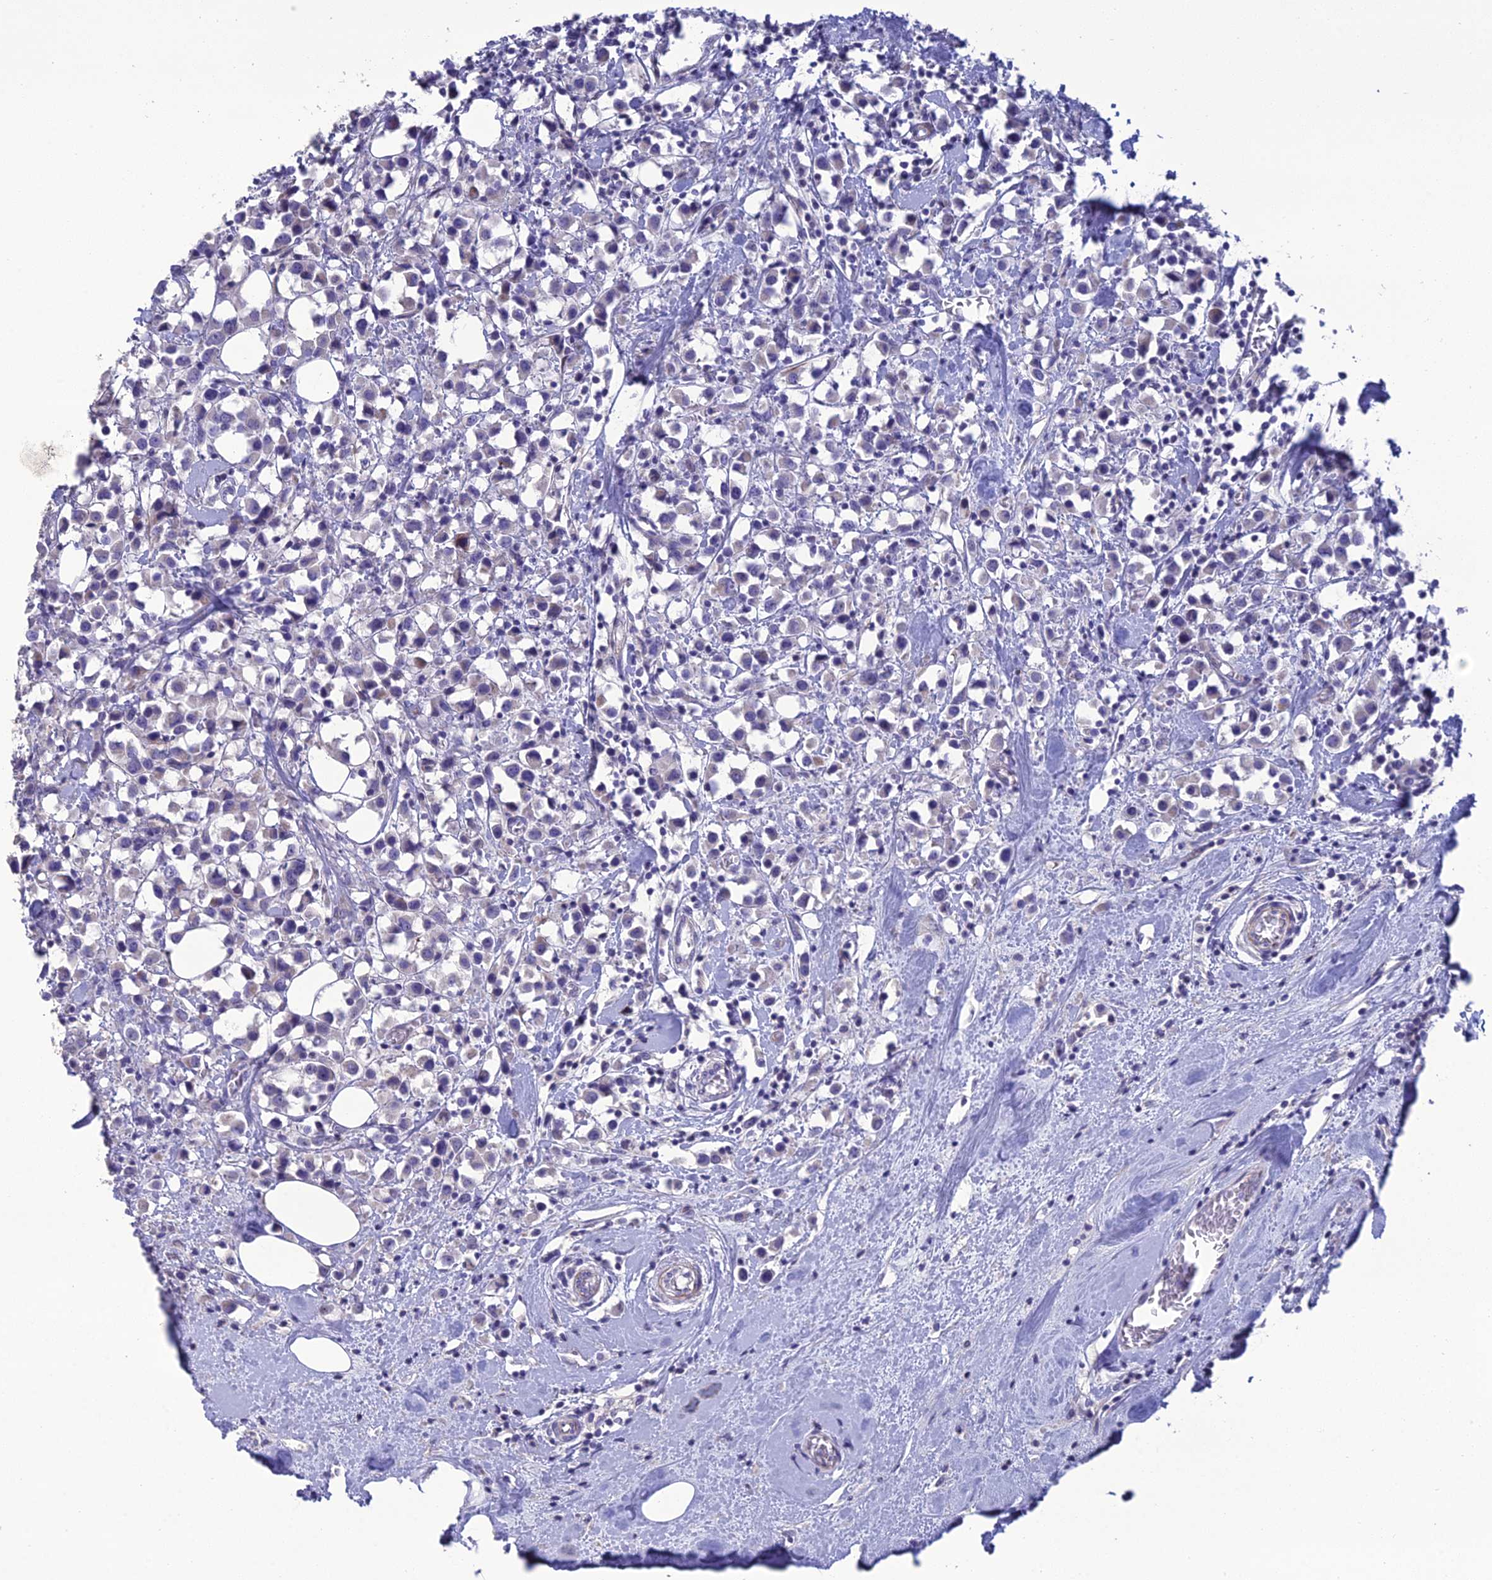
{"staining": {"intensity": "moderate", "quantity": "<25%", "location": "cytoplasmic/membranous"}, "tissue": "breast cancer", "cell_type": "Tumor cells", "image_type": "cancer", "snomed": [{"axis": "morphology", "description": "Duct carcinoma"}, {"axis": "topography", "description": "Breast"}], "caption": "Moderate cytoplasmic/membranous protein expression is seen in approximately <25% of tumor cells in breast cancer. Ihc stains the protein of interest in brown and the nuclei are stained blue.", "gene": "OR56B1", "patient": {"sex": "female", "age": 61}}